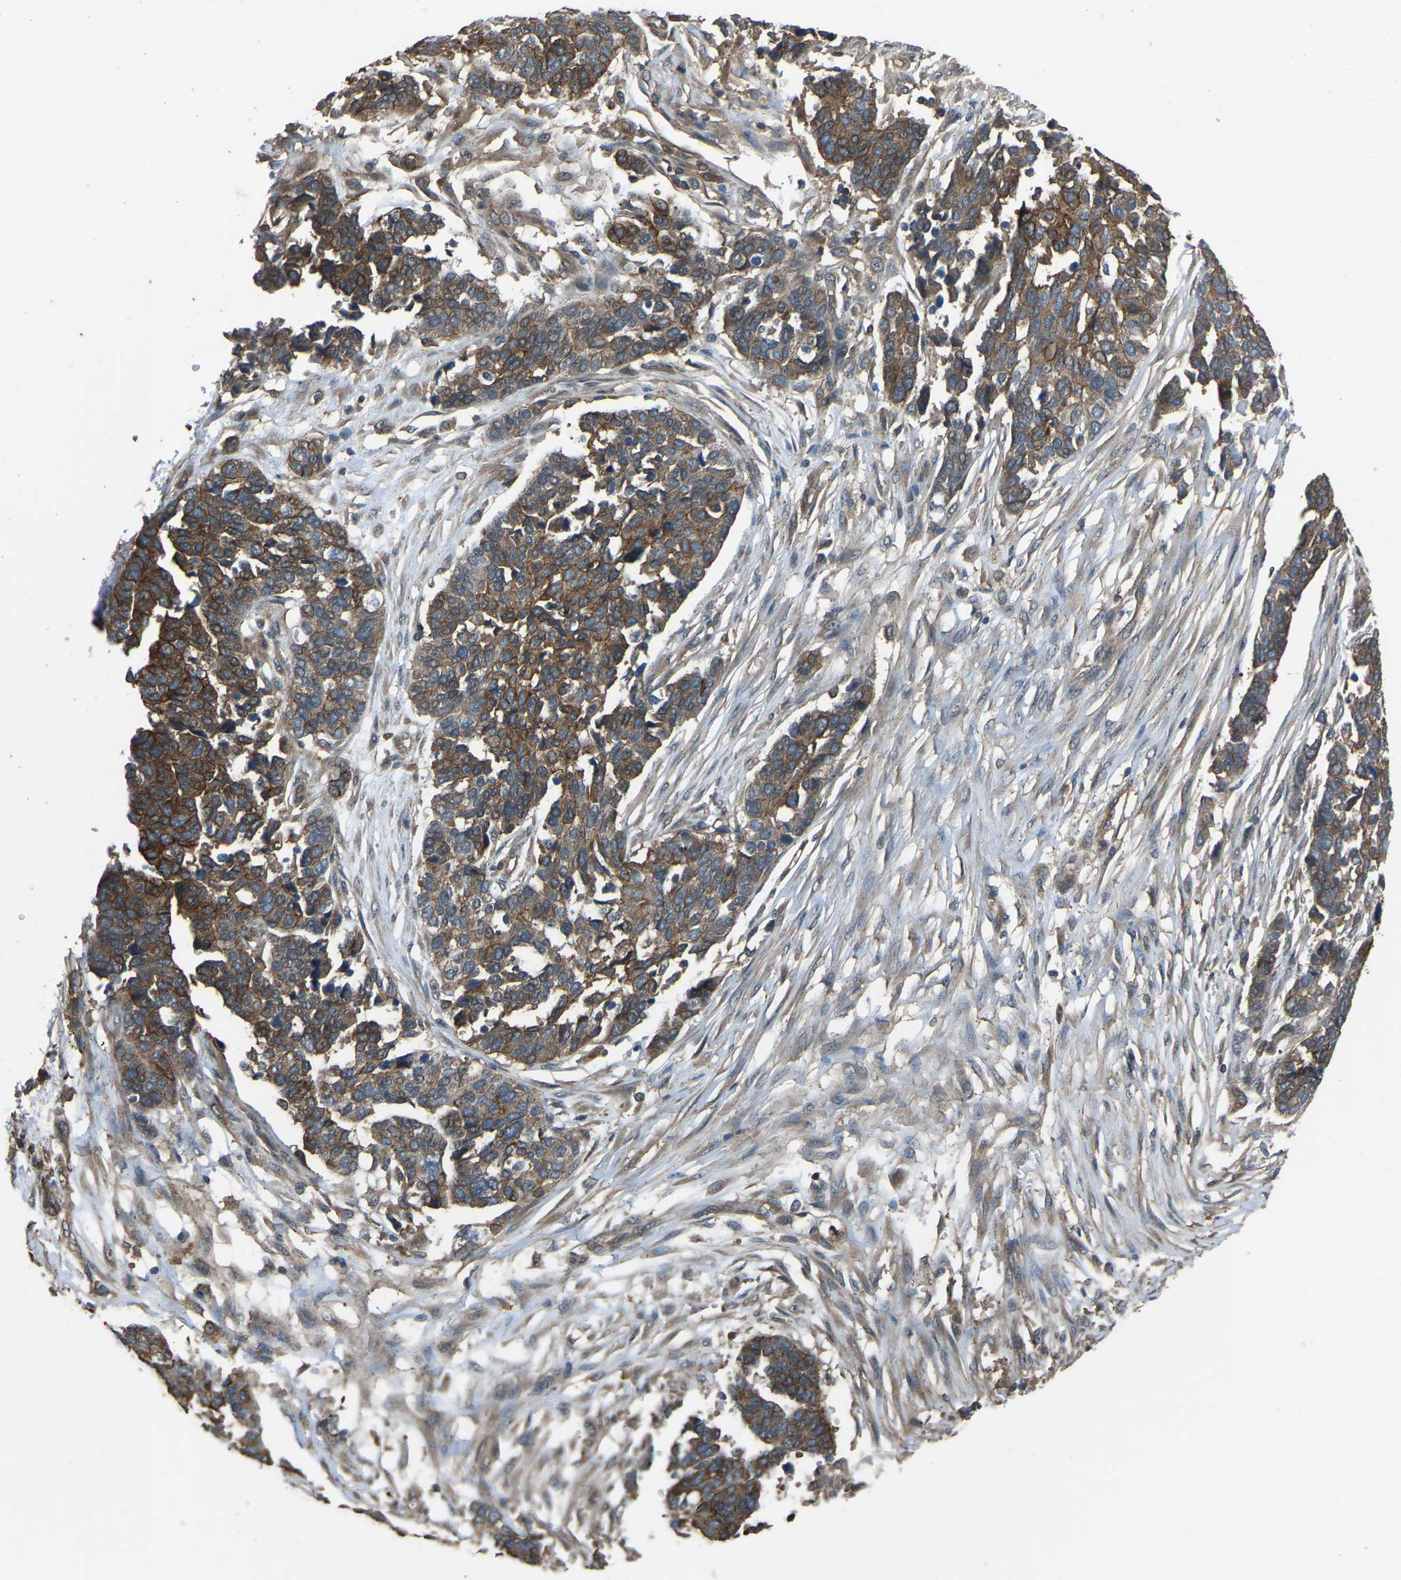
{"staining": {"intensity": "moderate", "quantity": ">75%", "location": "cytoplasmic/membranous"}, "tissue": "ovarian cancer", "cell_type": "Tumor cells", "image_type": "cancer", "snomed": [{"axis": "morphology", "description": "Cystadenocarcinoma, serous, NOS"}, {"axis": "topography", "description": "Ovary"}], "caption": "Immunohistochemical staining of ovarian cancer (serous cystadenocarcinoma) displays moderate cytoplasmic/membranous protein positivity in approximately >75% of tumor cells.", "gene": "SLC4A2", "patient": {"sex": "female", "age": 44}}